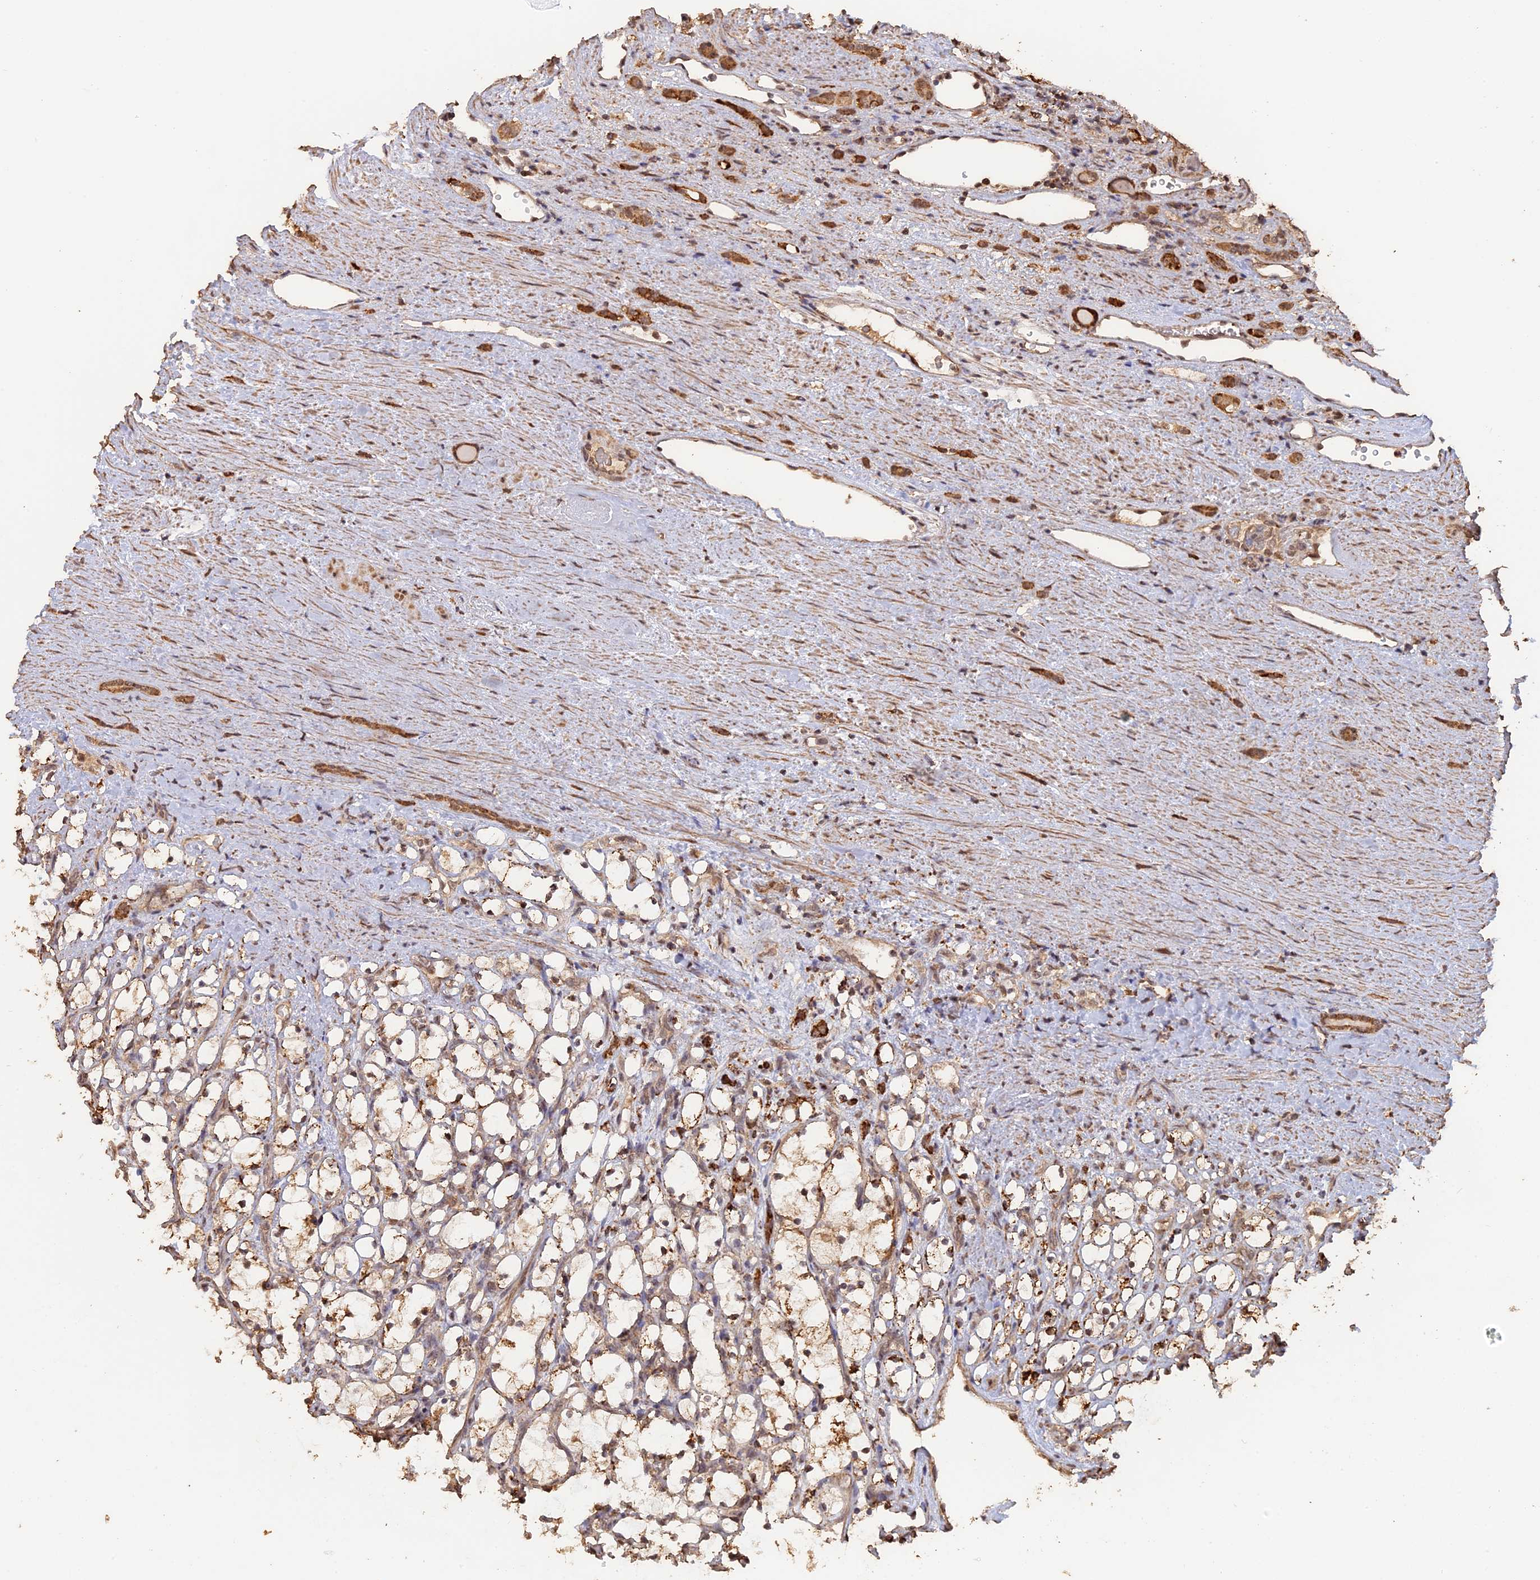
{"staining": {"intensity": "moderate", "quantity": "25%-75%", "location": "cytoplasmic/membranous"}, "tissue": "renal cancer", "cell_type": "Tumor cells", "image_type": "cancer", "snomed": [{"axis": "morphology", "description": "Adenocarcinoma, NOS"}, {"axis": "topography", "description": "Kidney"}], "caption": "IHC histopathology image of neoplastic tissue: human adenocarcinoma (renal) stained using immunohistochemistry (IHC) displays medium levels of moderate protein expression localized specifically in the cytoplasmic/membranous of tumor cells, appearing as a cytoplasmic/membranous brown color.", "gene": "FAM210B", "patient": {"sex": "female", "age": 69}}